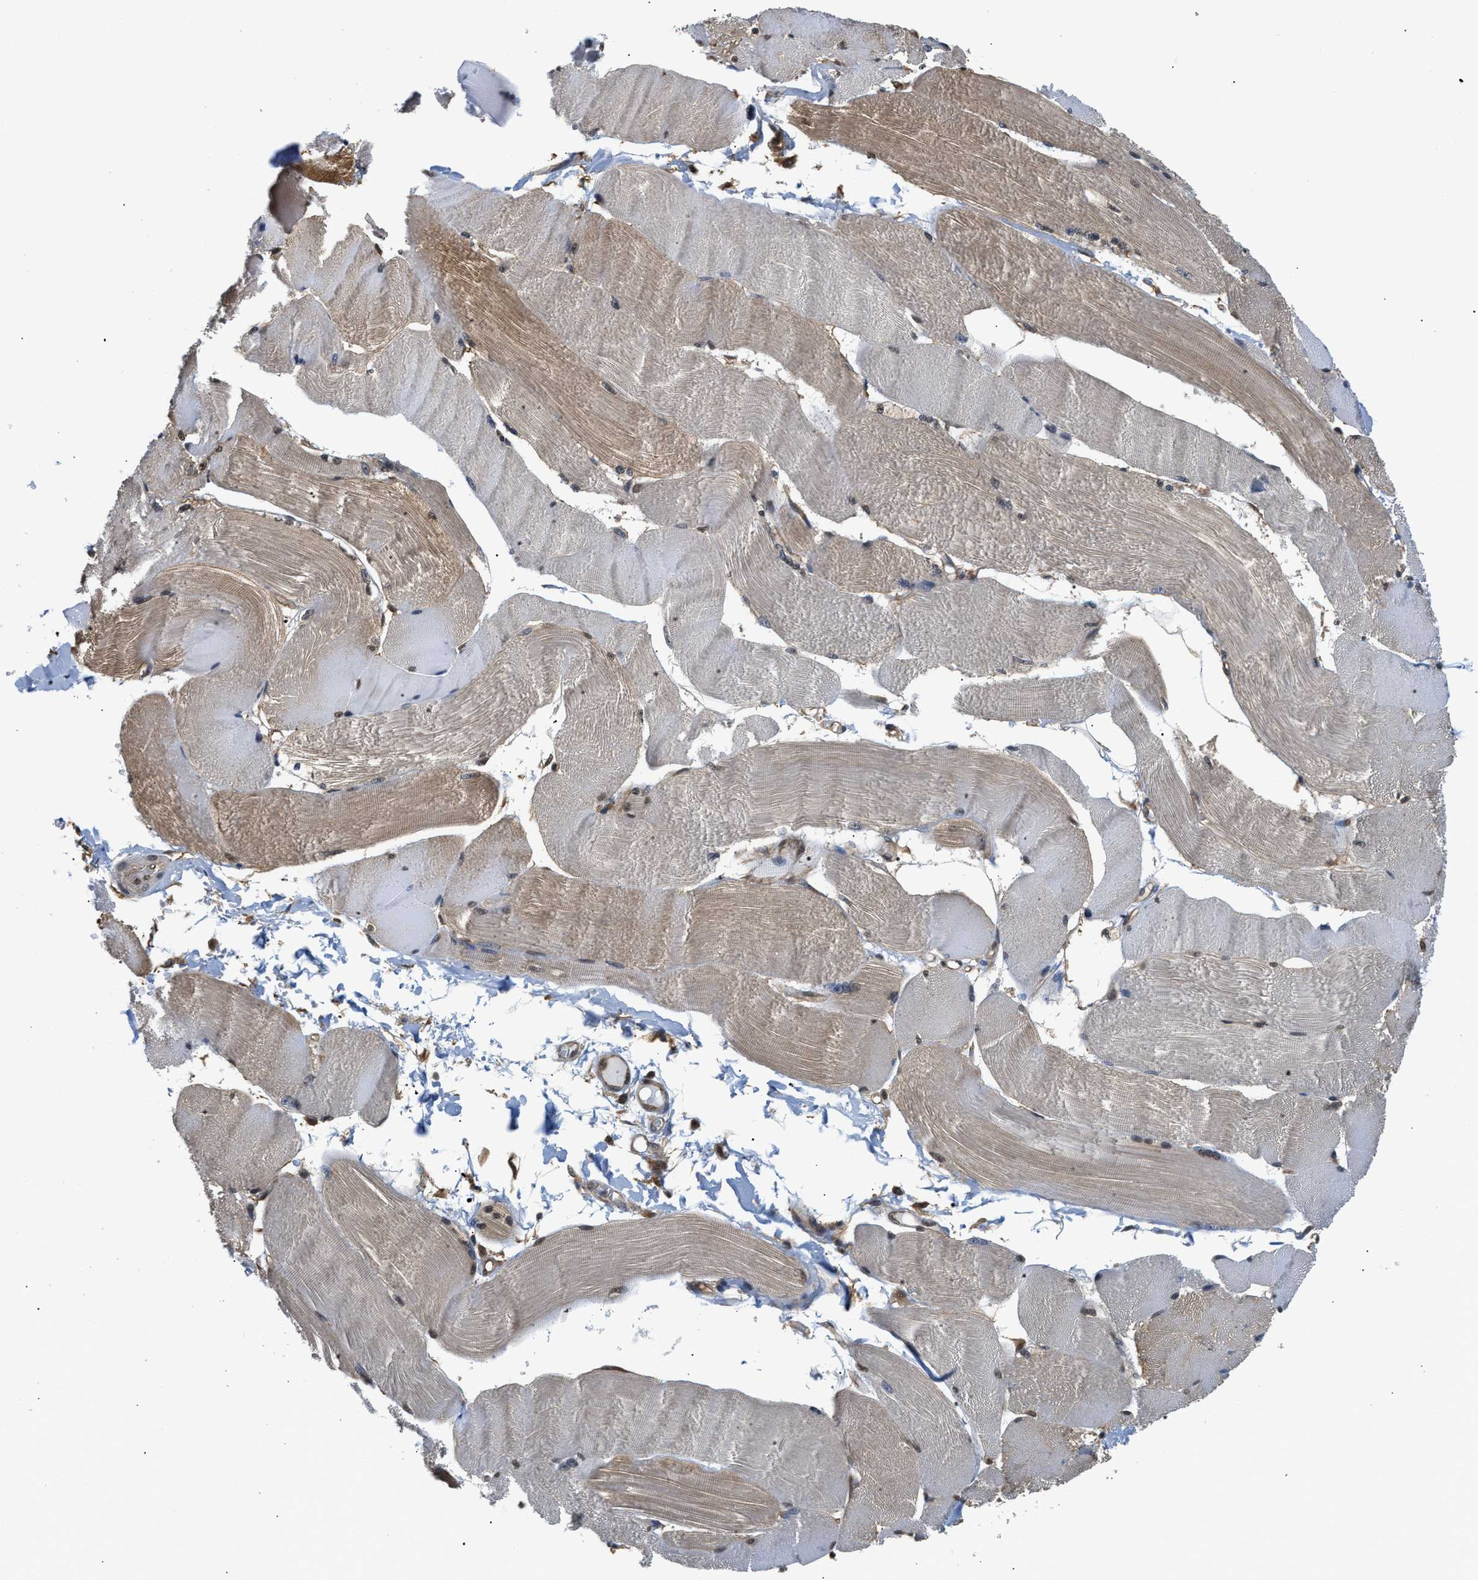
{"staining": {"intensity": "weak", "quantity": "25%-75%", "location": "cytoplasmic/membranous,nuclear"}, "tissue": "skeletal muscle", "cell_type": "Myocytes", "image_type": "normal", "snomed": [{"axis": "morphology", "description": "Normal tissue, NOS"}, {"axis": "topography", "description": "Skin"}, {"axis": "topography", "description": "Skeletal muscle"}], "caption": "The immunohistochemical stain labels weak cytoplasmic/membranous,nuclear expression in myocytes of benign skeletal muscle. (DAB (3,3'-diaminobenzidine) = brown stain, brightfield microscopy at high magnification).", "gene": "SCAI", "patient": {"sex": "male", "age": 83}}